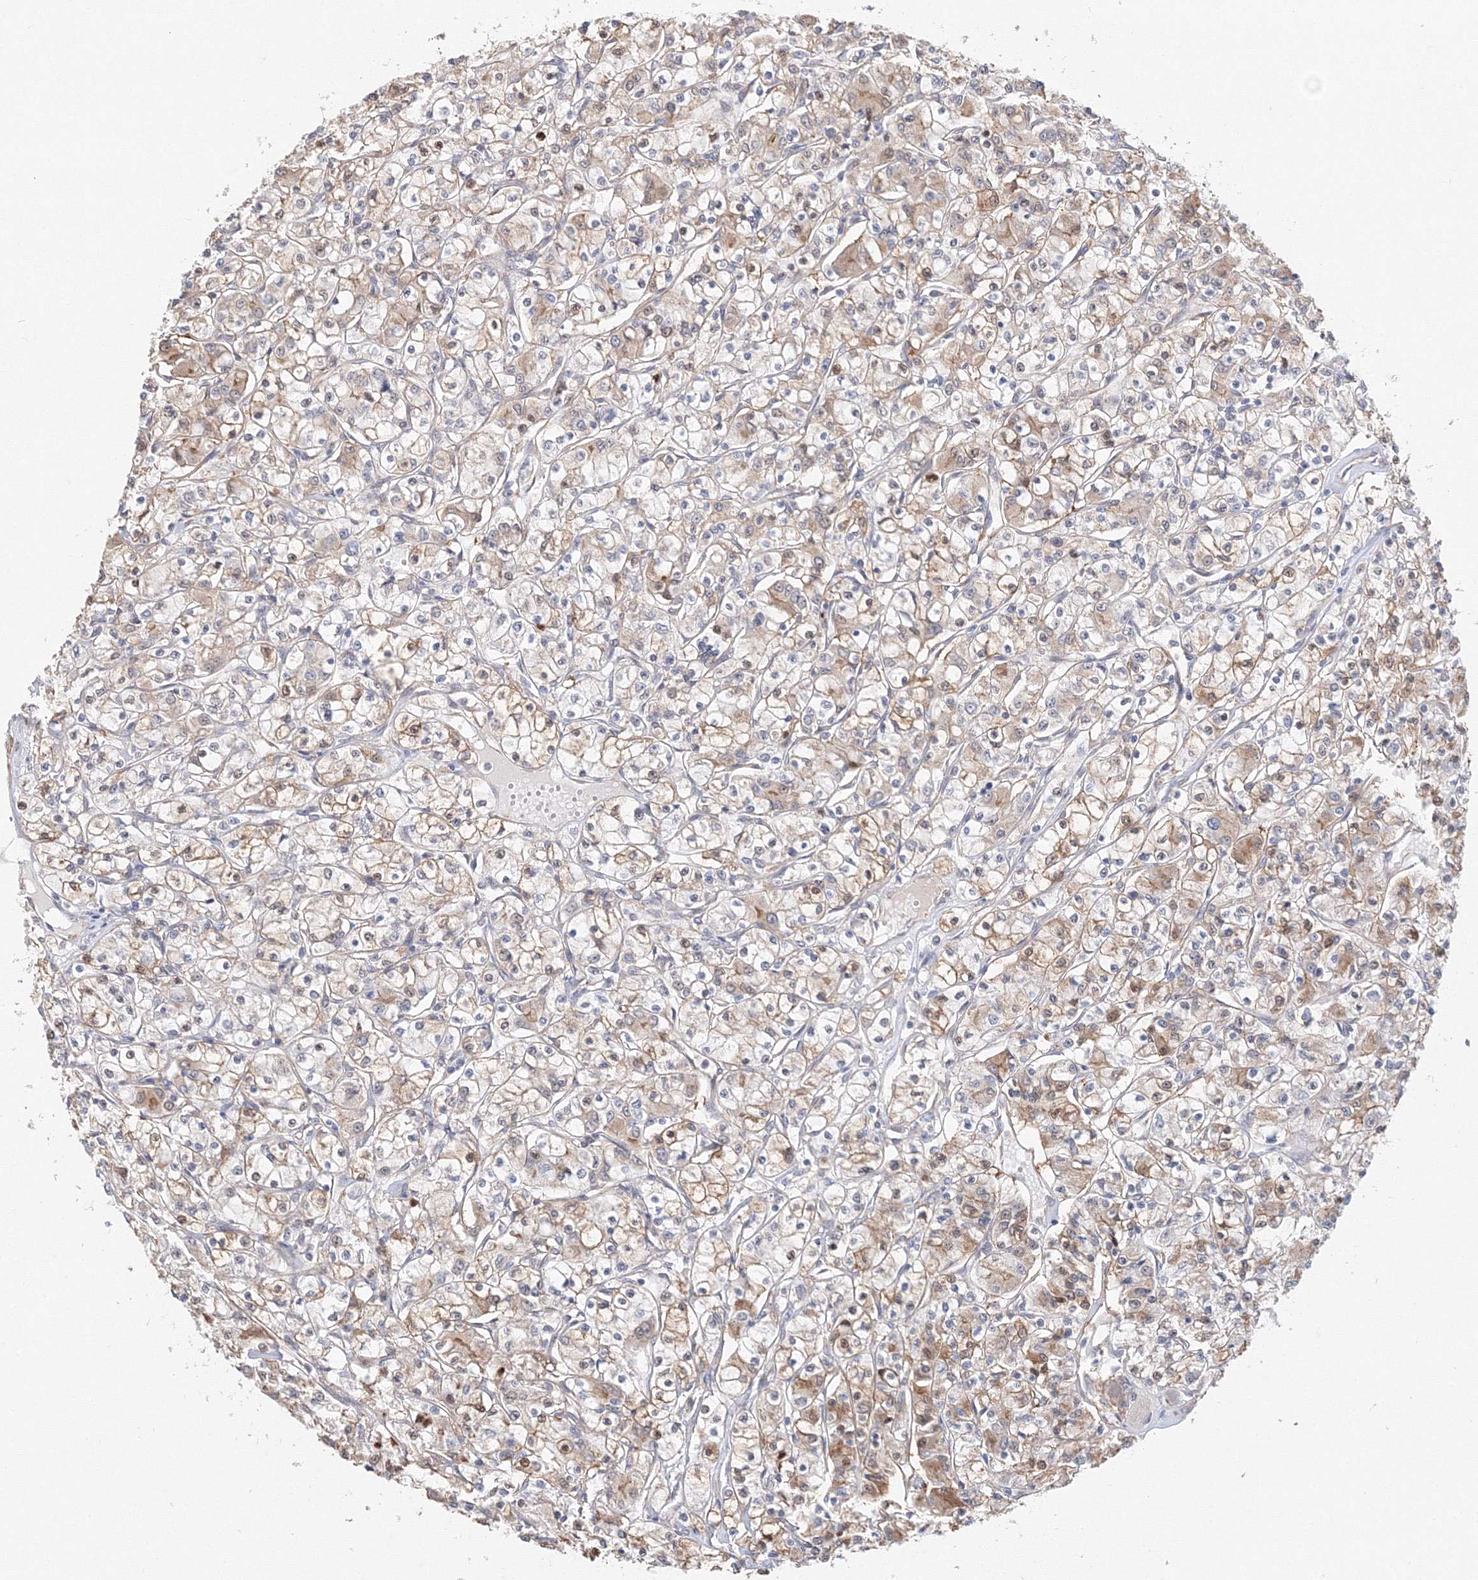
{"staining": {"intensity": "moderate", "quantity": "25%-75%", "location": "cytoplasmic/membranous"}, "tissue": "renal cancer", "cell_type": "Tumor cells", "image_type": "cancer", "snomed": [{"axis": "morphology", "description": "Adenocarcinoma, NOS"}, {"axis": "topography", "description": "Kidney"}], "caption": "A brown stain labels moderate cytoplasmic/membranous staining of a protein in human renal cancer (adenocarcinoma) tumor cells.", "gene": "ARHGAP21", "patient": {"sex": "female", "age": 59}}